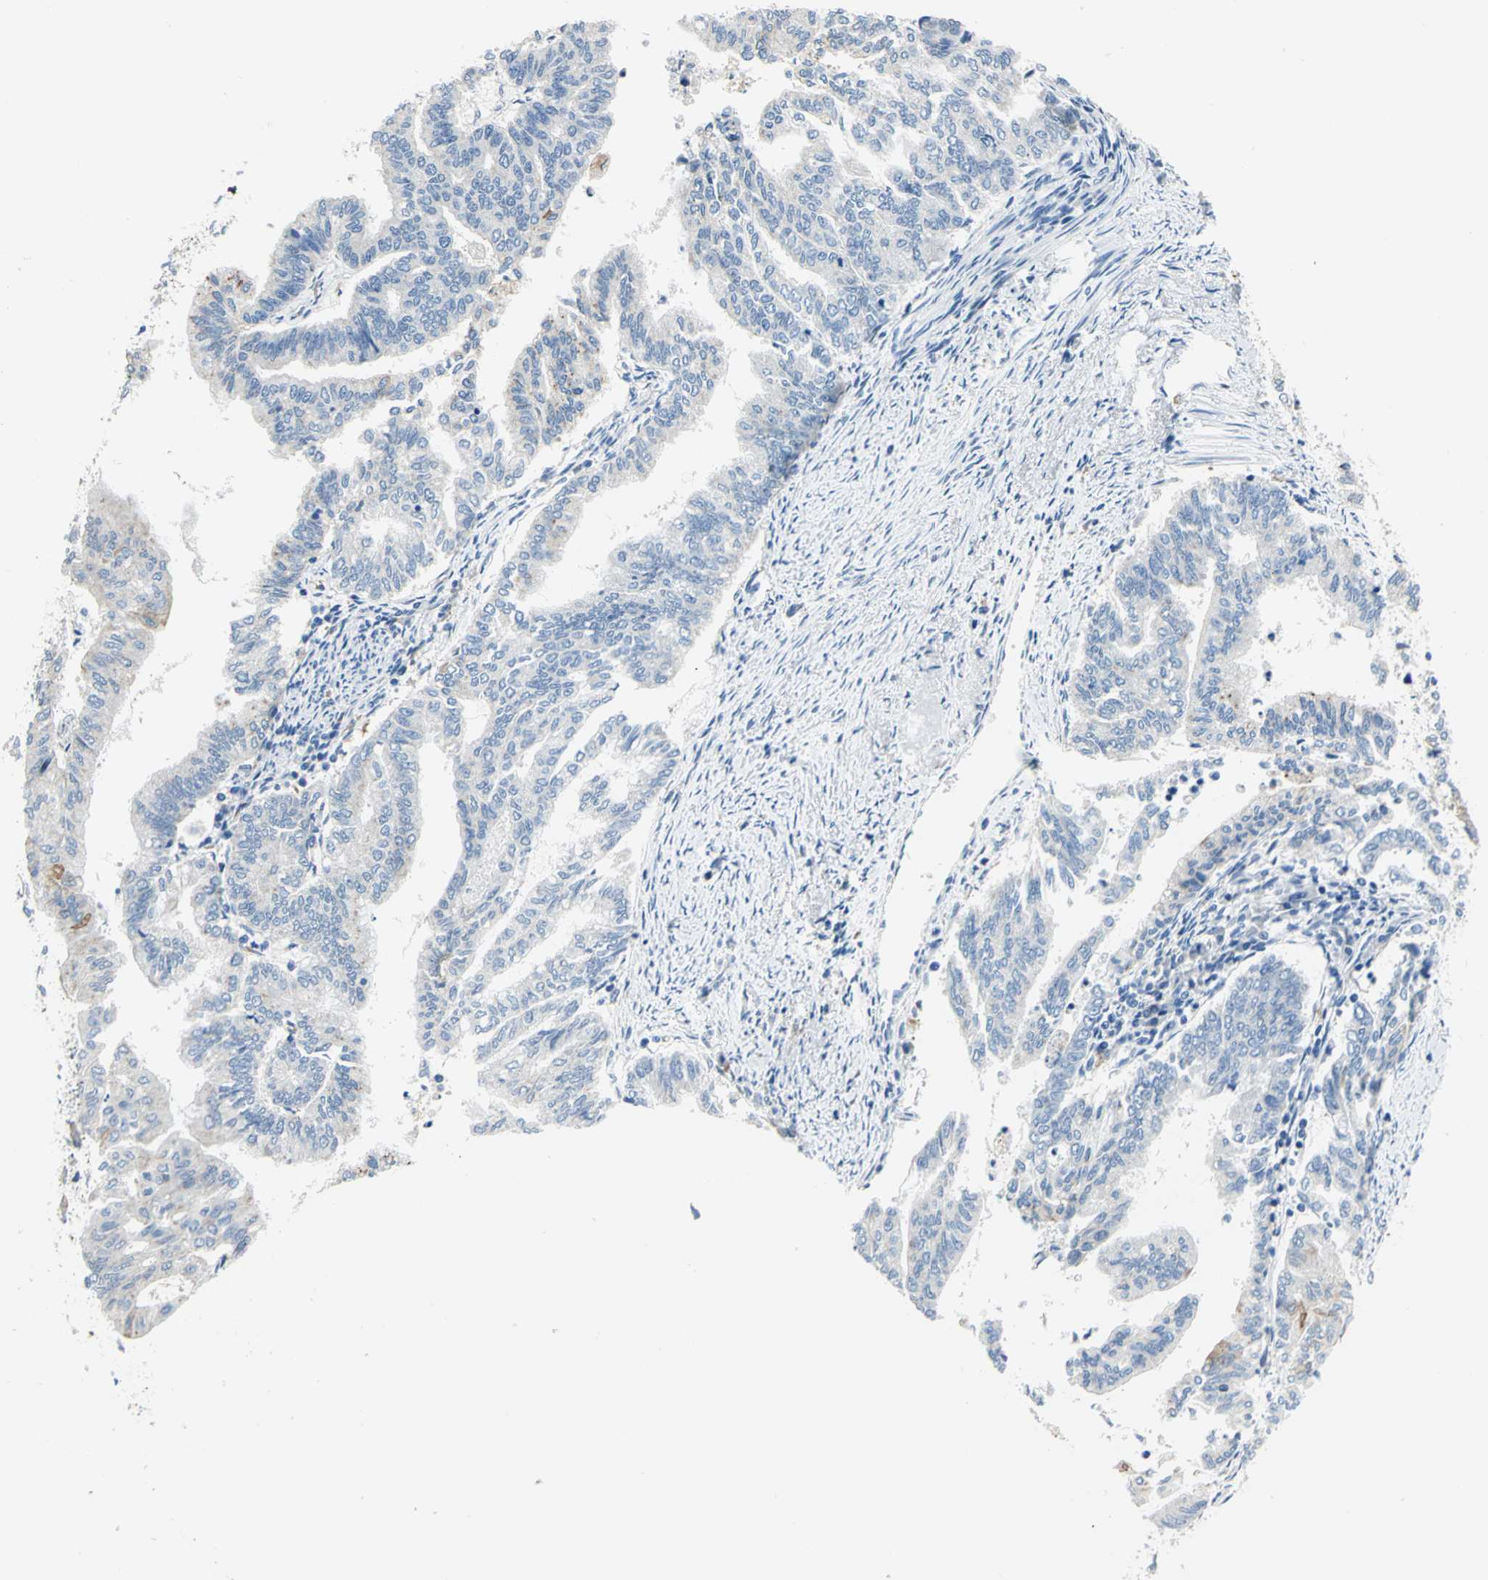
{"staining": {"intensity": "weak", "quantity": "25%-75%", "location": "cytoplasmic/membranous"}, "tissue": "endometrial cancer", "cell_type": "Tumor cells", "image_type": "cancer", "snomed": [{"axis": "morphology", "description": "Adenocarcinoma, NOS"}, {"axis": "topography", "description": "Endometrium"}], "caption": "Immunohistochemistry histopathology image of neoplastic tissue: endometrial cancer stained using IHC reveals low levels of weak protein expression localized specifically in the cytoplasmic/membranous of tumor cells, appearing as a cytoplasmic/membranous brown color.", "gene": "RASD2", "patient": {"sex": "female", "age": 79}}